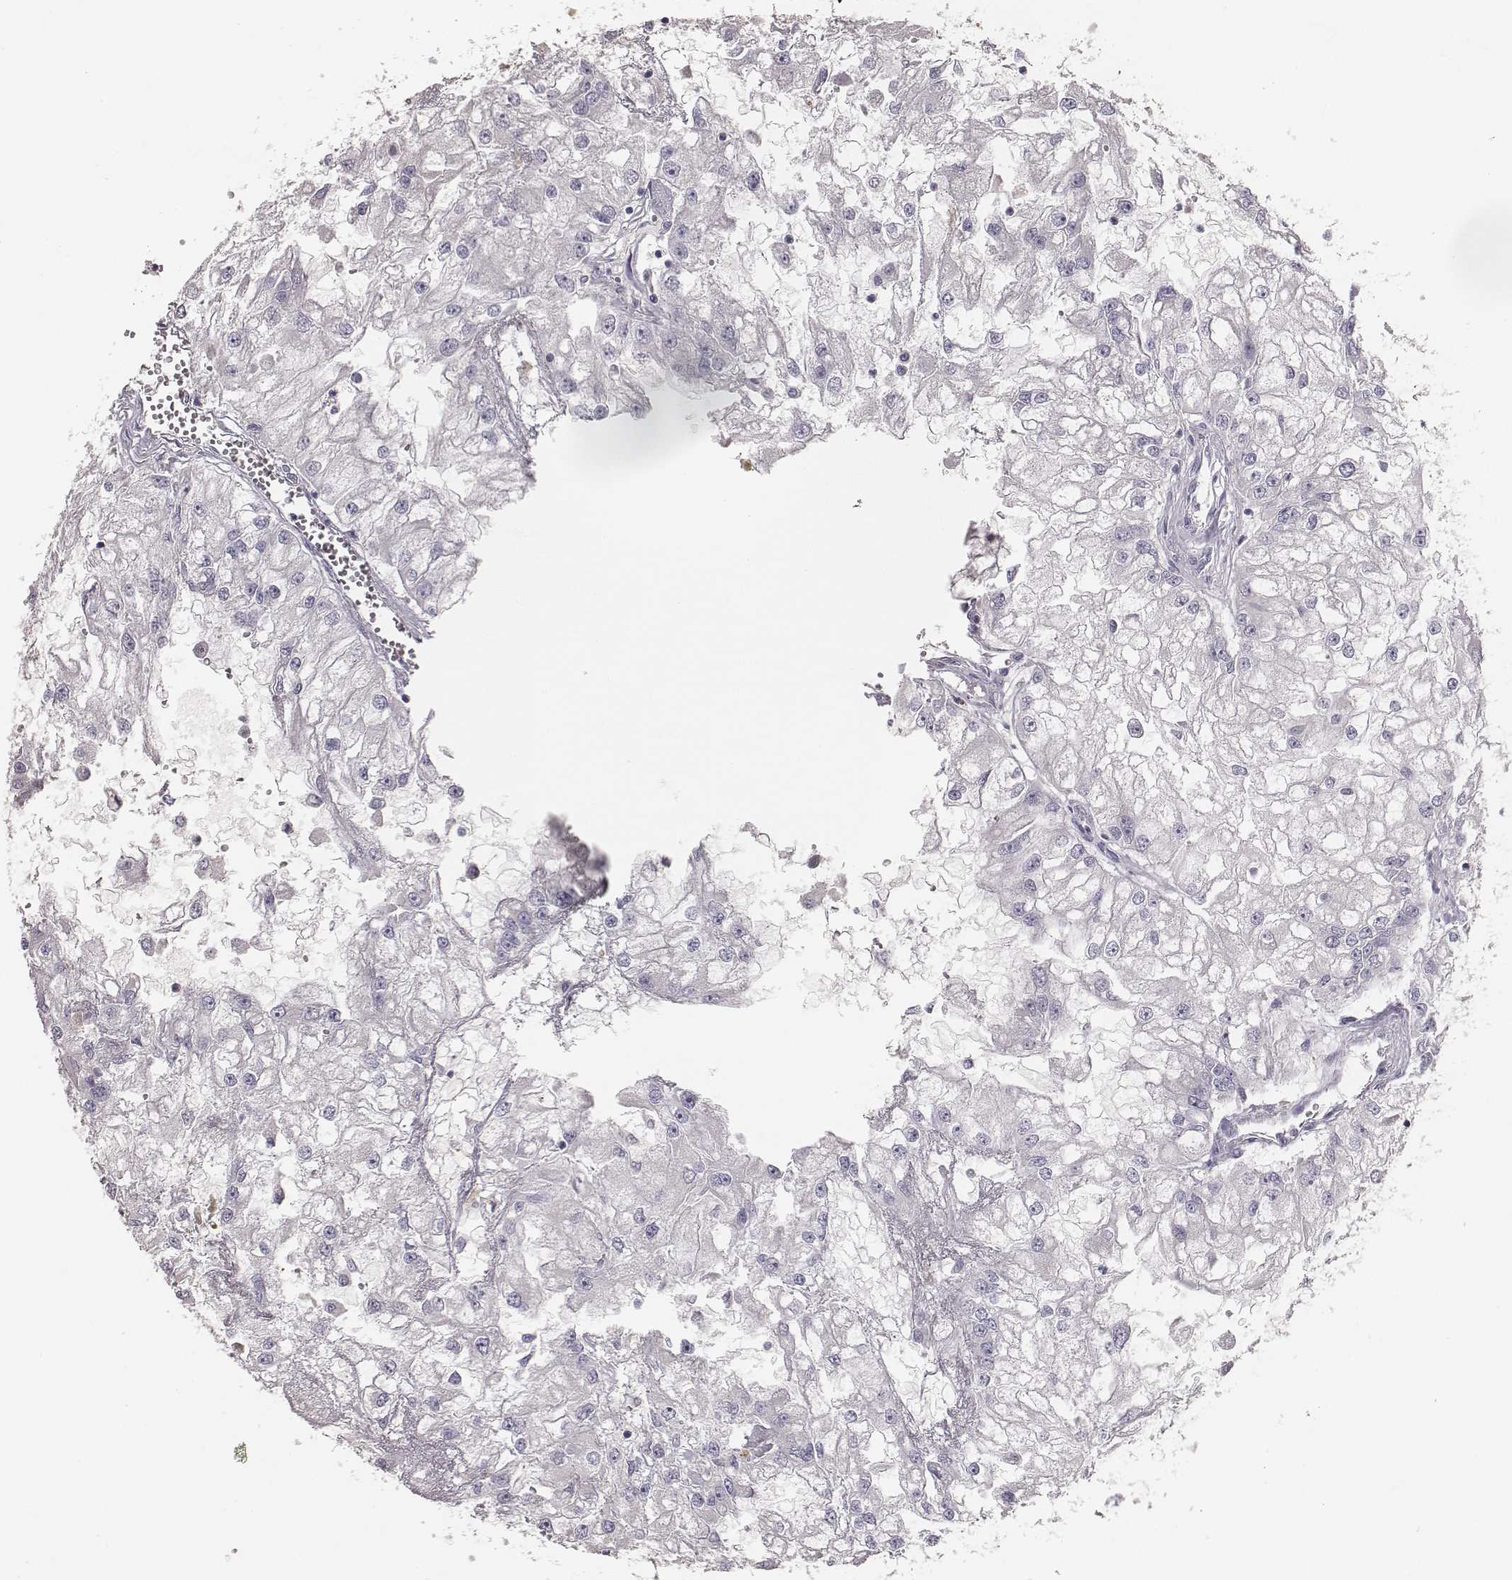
{"staining": {"intensity": "negative", "quantity": "none", "location": "none"}, "tissue": "renal cancer", "cell_type": "Tumor cells", "image_type": "cancer", "snomed": [{"axis": "morphology", "description": "Adenocarcinoma, NOS"}, {"axis": "topography", "description": "Kidney"}], "caption": "This photomicrograph is of renal cancer (adenocarcinoma) stained with IHC to label a protein in brown with the nuclei are counter-stained blue. There is no staining in tumor cells. Nuclei are stained in blue.", "gene": "MYH6", "patient": {"sex": "male", "age": 59}}